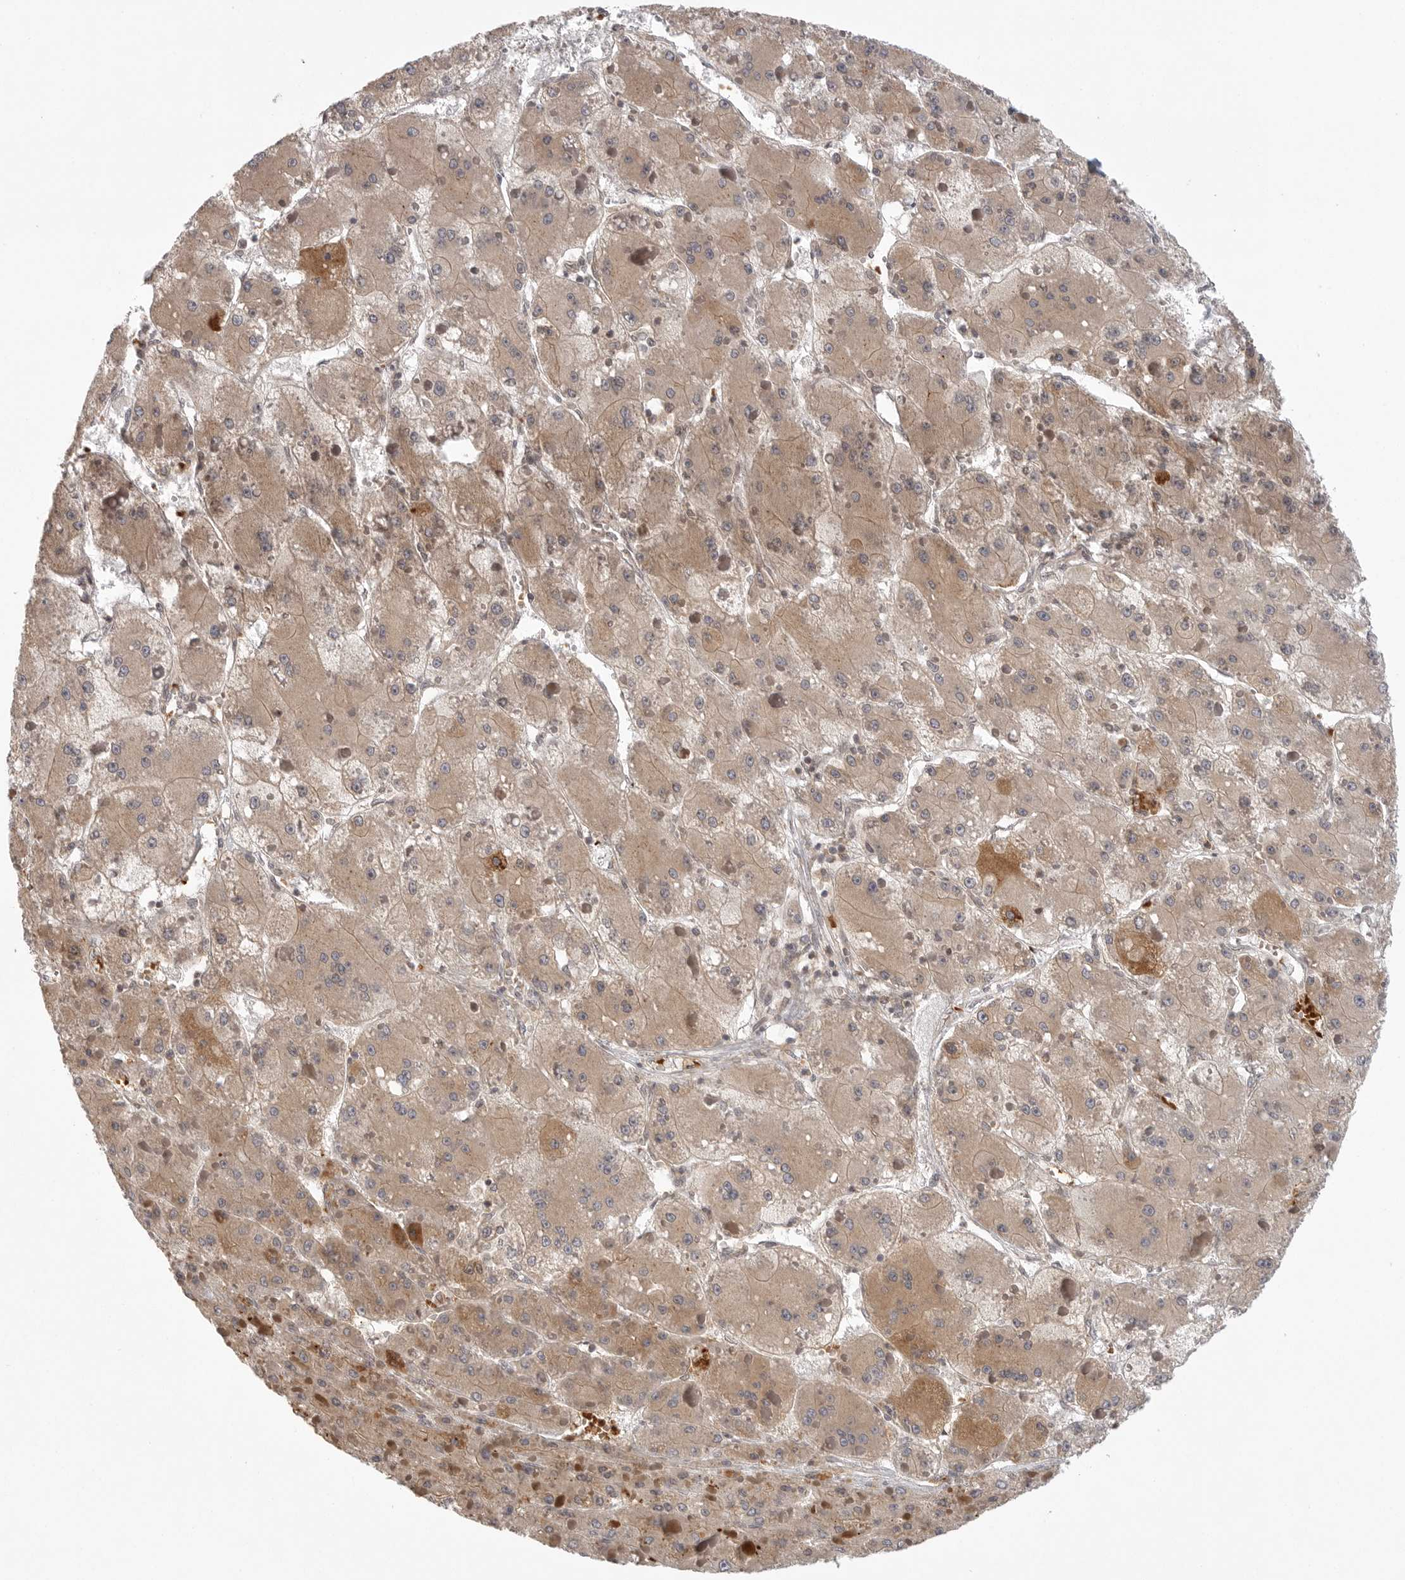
{"staining": {"intensity": "moderate", "quantity": ">75%", "location": "cytoplasmic/membranous"}, "tissue": "liver cancer", "cell_type": "Tumor cells", "image_type": "cancer", "snomed": [{"axis": "morphology", "description": "Carcinoma, Hepatocellular, NOS"}, {"axis": "topography", "description": "Liver"}], "caption": "Brown immunohistochemical staining in human liver cancer (hepatocellular carcinoma) reveals moderate cytoplasmic/membranous expression in about >75% of tumor cells.", "gene": "CCPG1", "patient": {"sex": "female", "age": 73}}